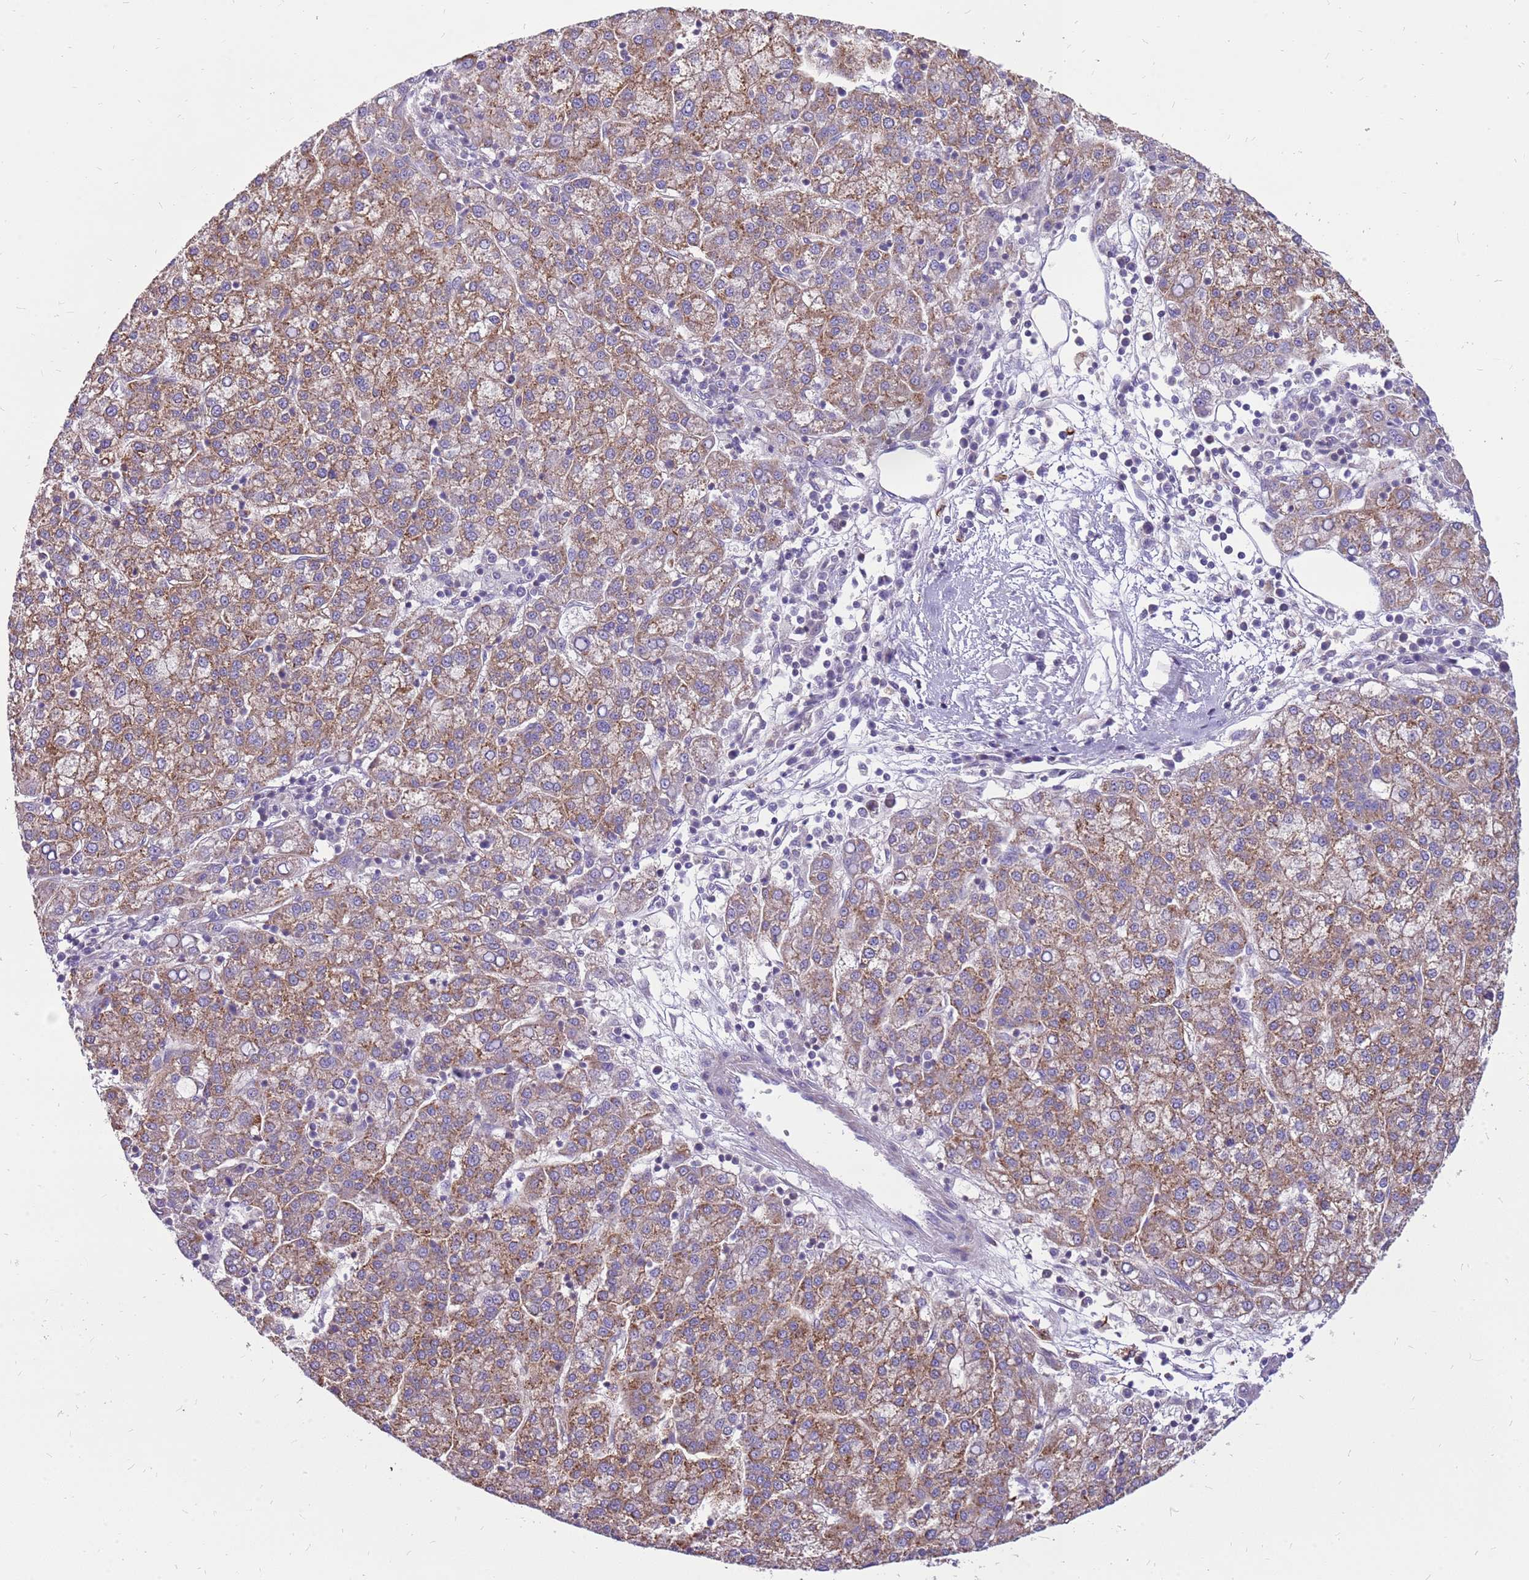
{"staining": {"intensity": "moderate", "quantity": ">75%", "location": "cytoplasmic/membranous"}, "tissue": "liver cancer", "cell_type": "Tumor cells", "image_type": "cancer", "snomed": [{"axis": "morphology", "description": "Carcinoma, Hepatocellular, NOS"}, {"axis": "topography", "description": "Liver"}], "caption": "Immunohistochemical staining of liver cancer (hepatocellular carcinoma) exhibits medium levels of moderate cytoplasmic/membranous protein expression in about >75% of tumor cells.", "gene": "WDR90", "patient": {"sex": "female", "age": 58}}